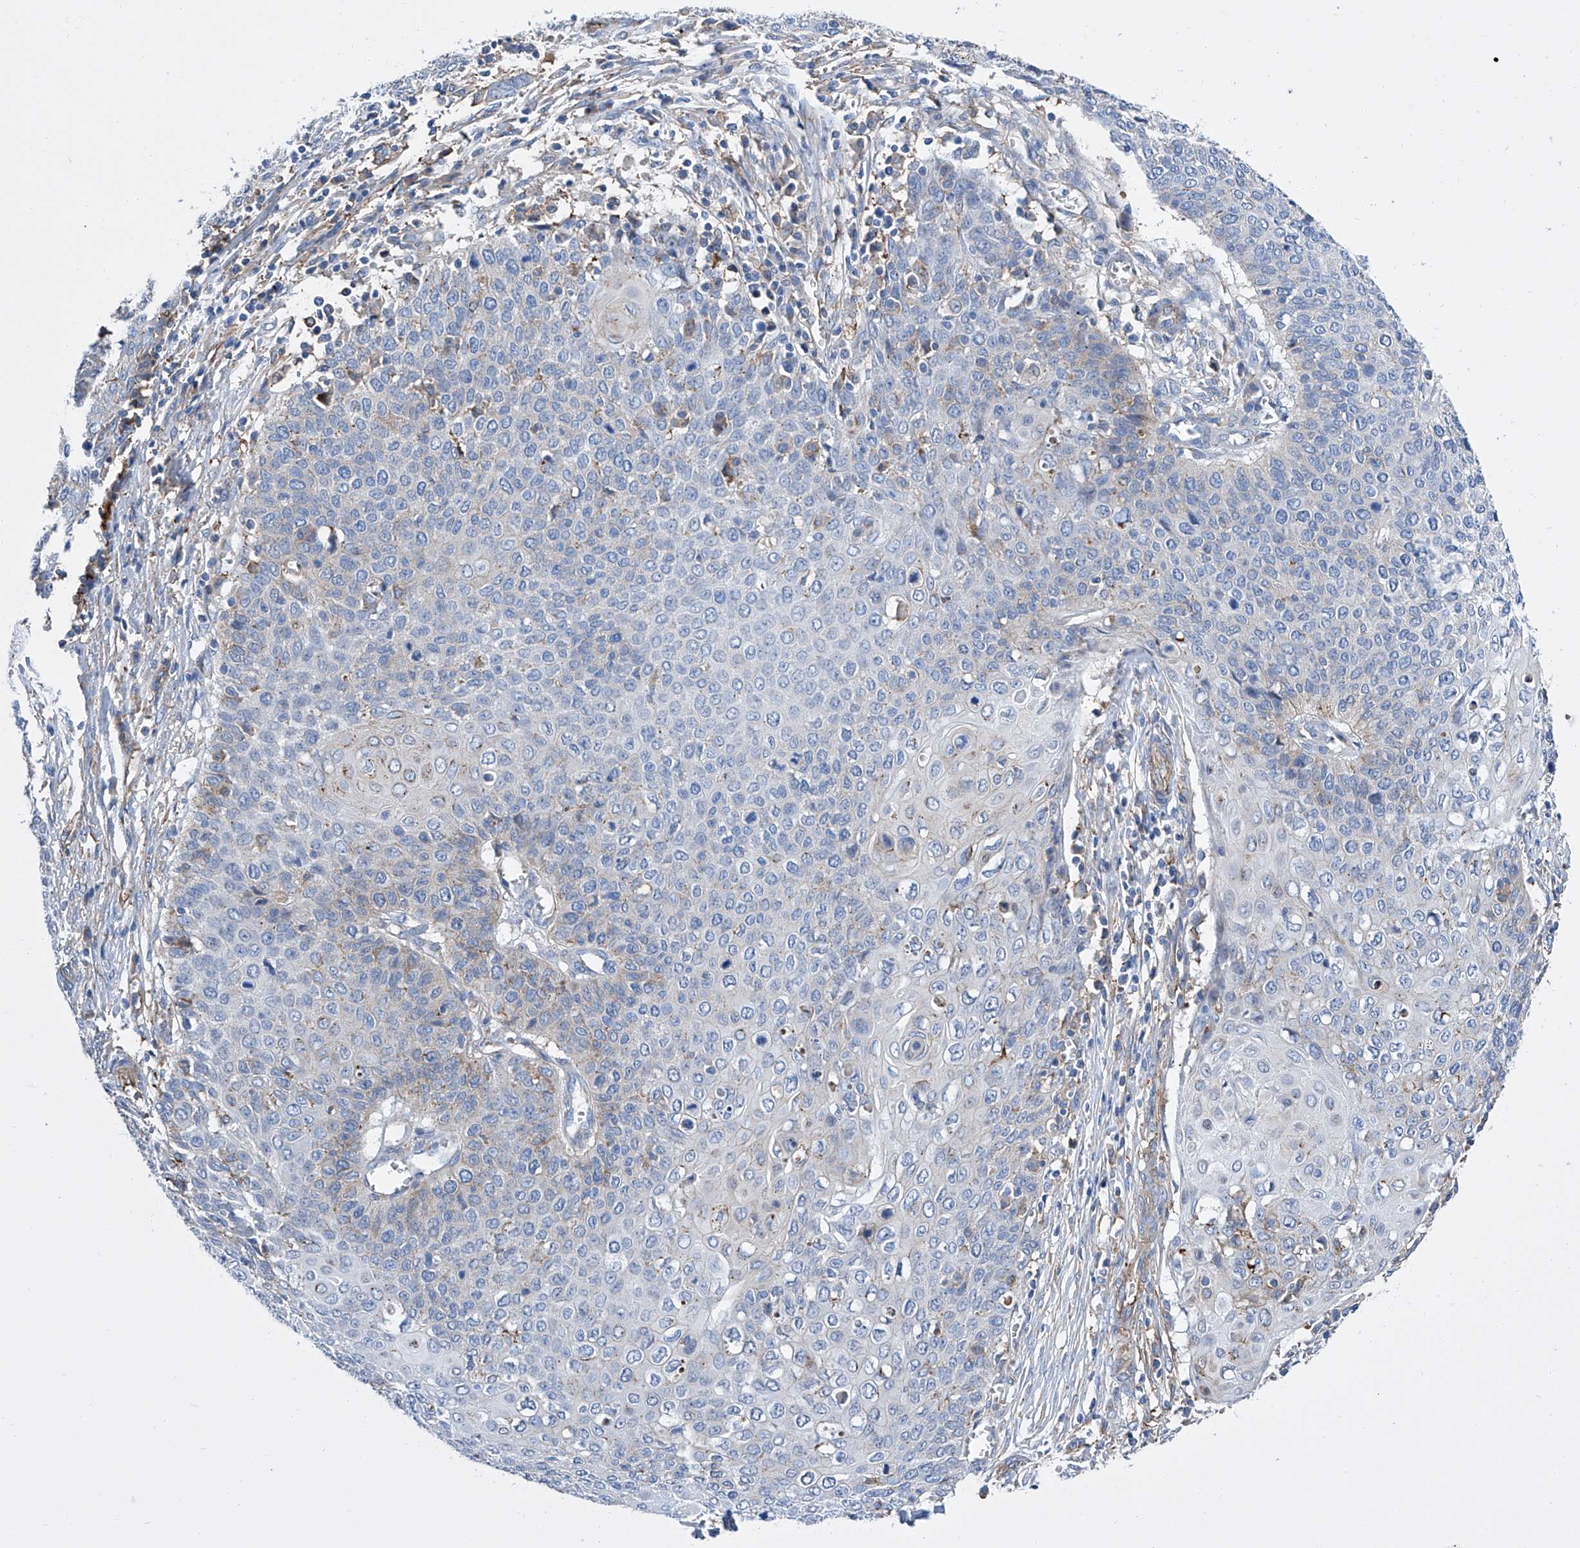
{"staining": {"intensity": "negative", "quantity": "none", "location": "none"}, "tissue": "cervical cancer", "cell_type": "Tumor cells", "image_type": "cancer", "snomed": [{"axis": "morphology", "description": "Squamous cell carcinoma, NOS"}, {"axis": "topography", "description": "Cervix"}], "caption": "Tumor cells show no significant positivity in squamous cell carcinoma (cervical).", "gene": "GPT", "patient": {"sex": "female", "age": 39}}